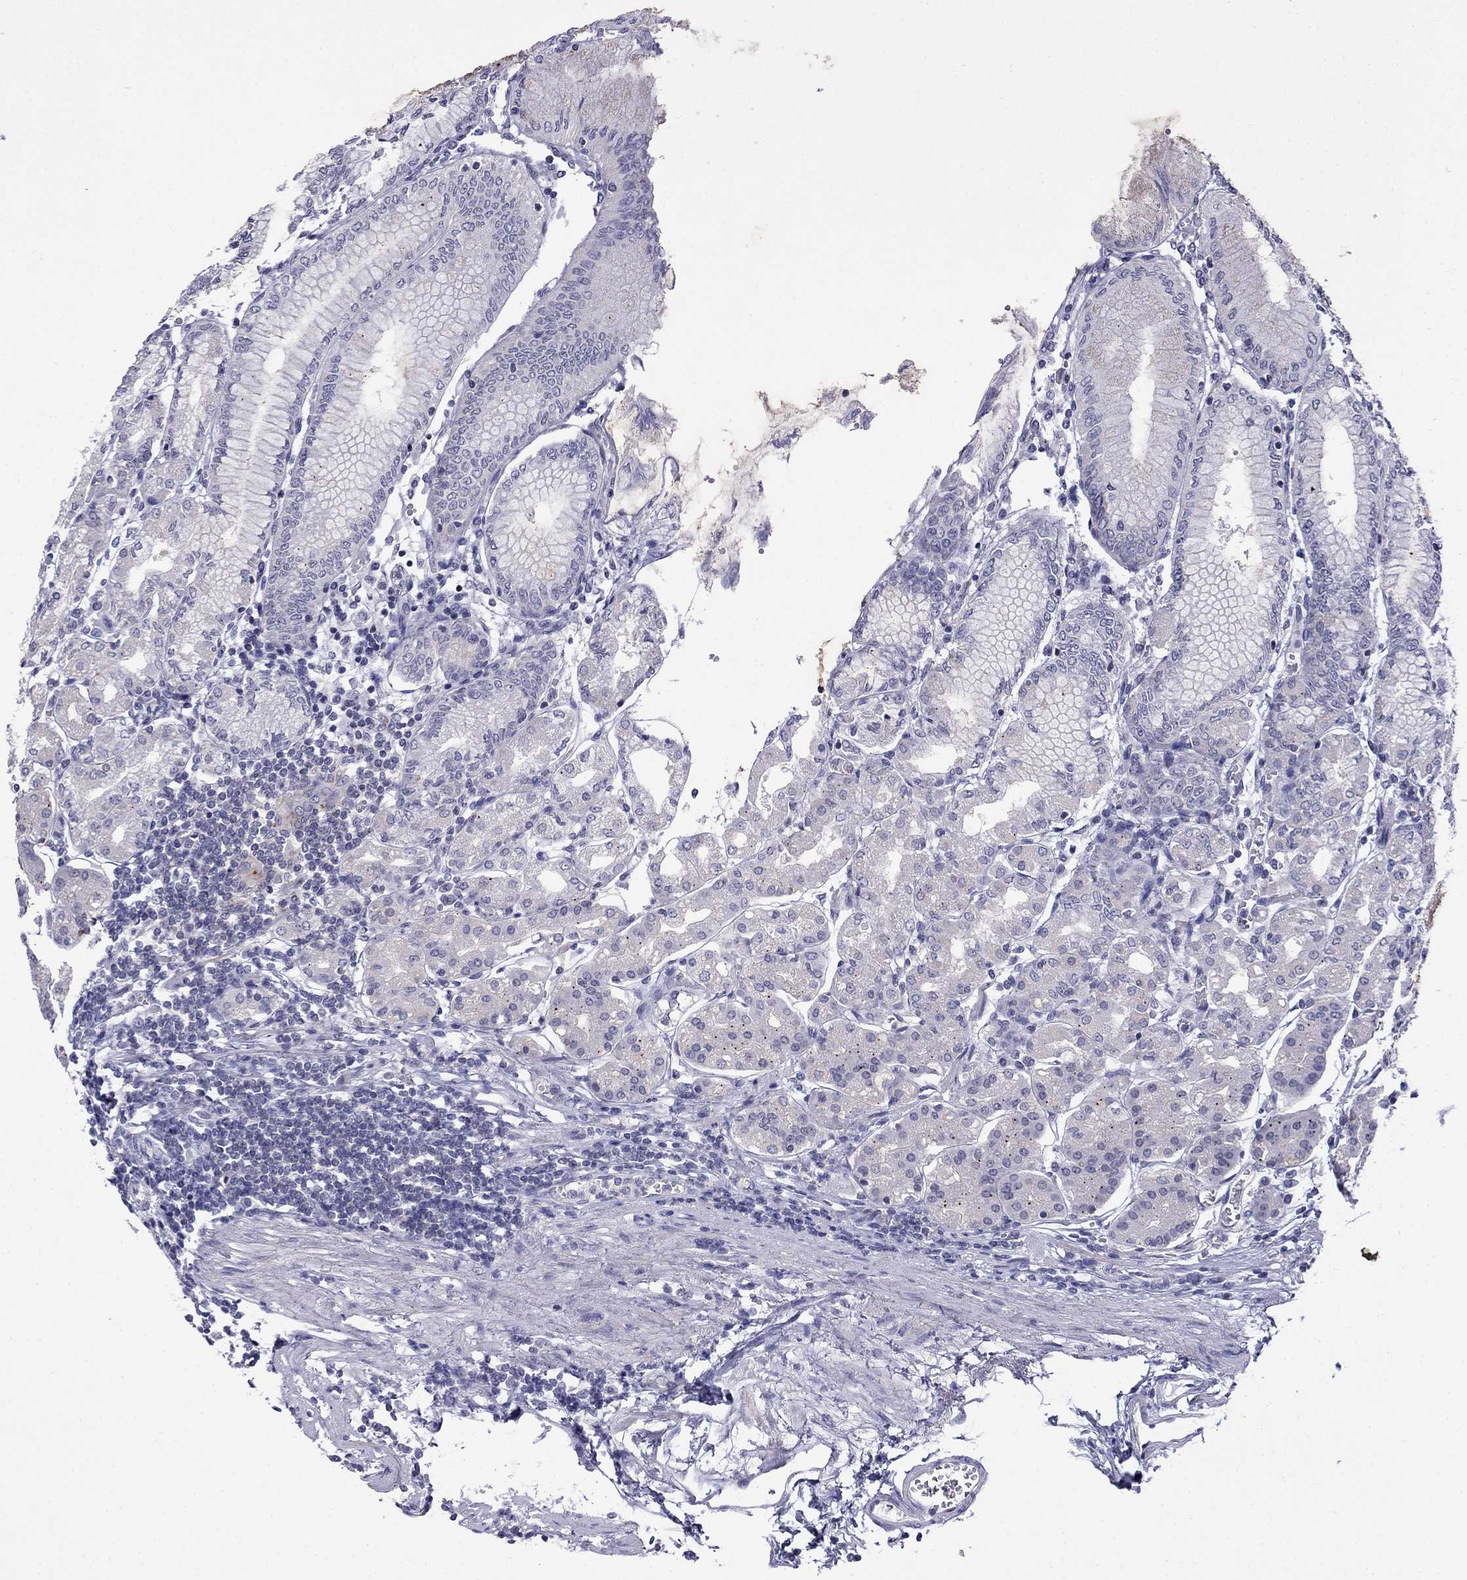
{"staining": {"intensity": "negative", "quantity": "none", "location": "none"}, "tissue": "stomach", "cell_type": "Glandular cells", "image_type": "normal", "snomed": [{"axis": "morphology", "description": "Normal tissue, NOS"}, {"axis": "topography", "description": "Skeletal muscle"}, {"axis": "topography", "description": "Stomach"}], "caption": "Glandular cells show no significant expression in benign stomach. The staining is performed using DAB brown chromogen with nuclei counter-stained in using hematoxylin.", "gene": "PRR18", "patient": {"sex": "female", "age": 57}}